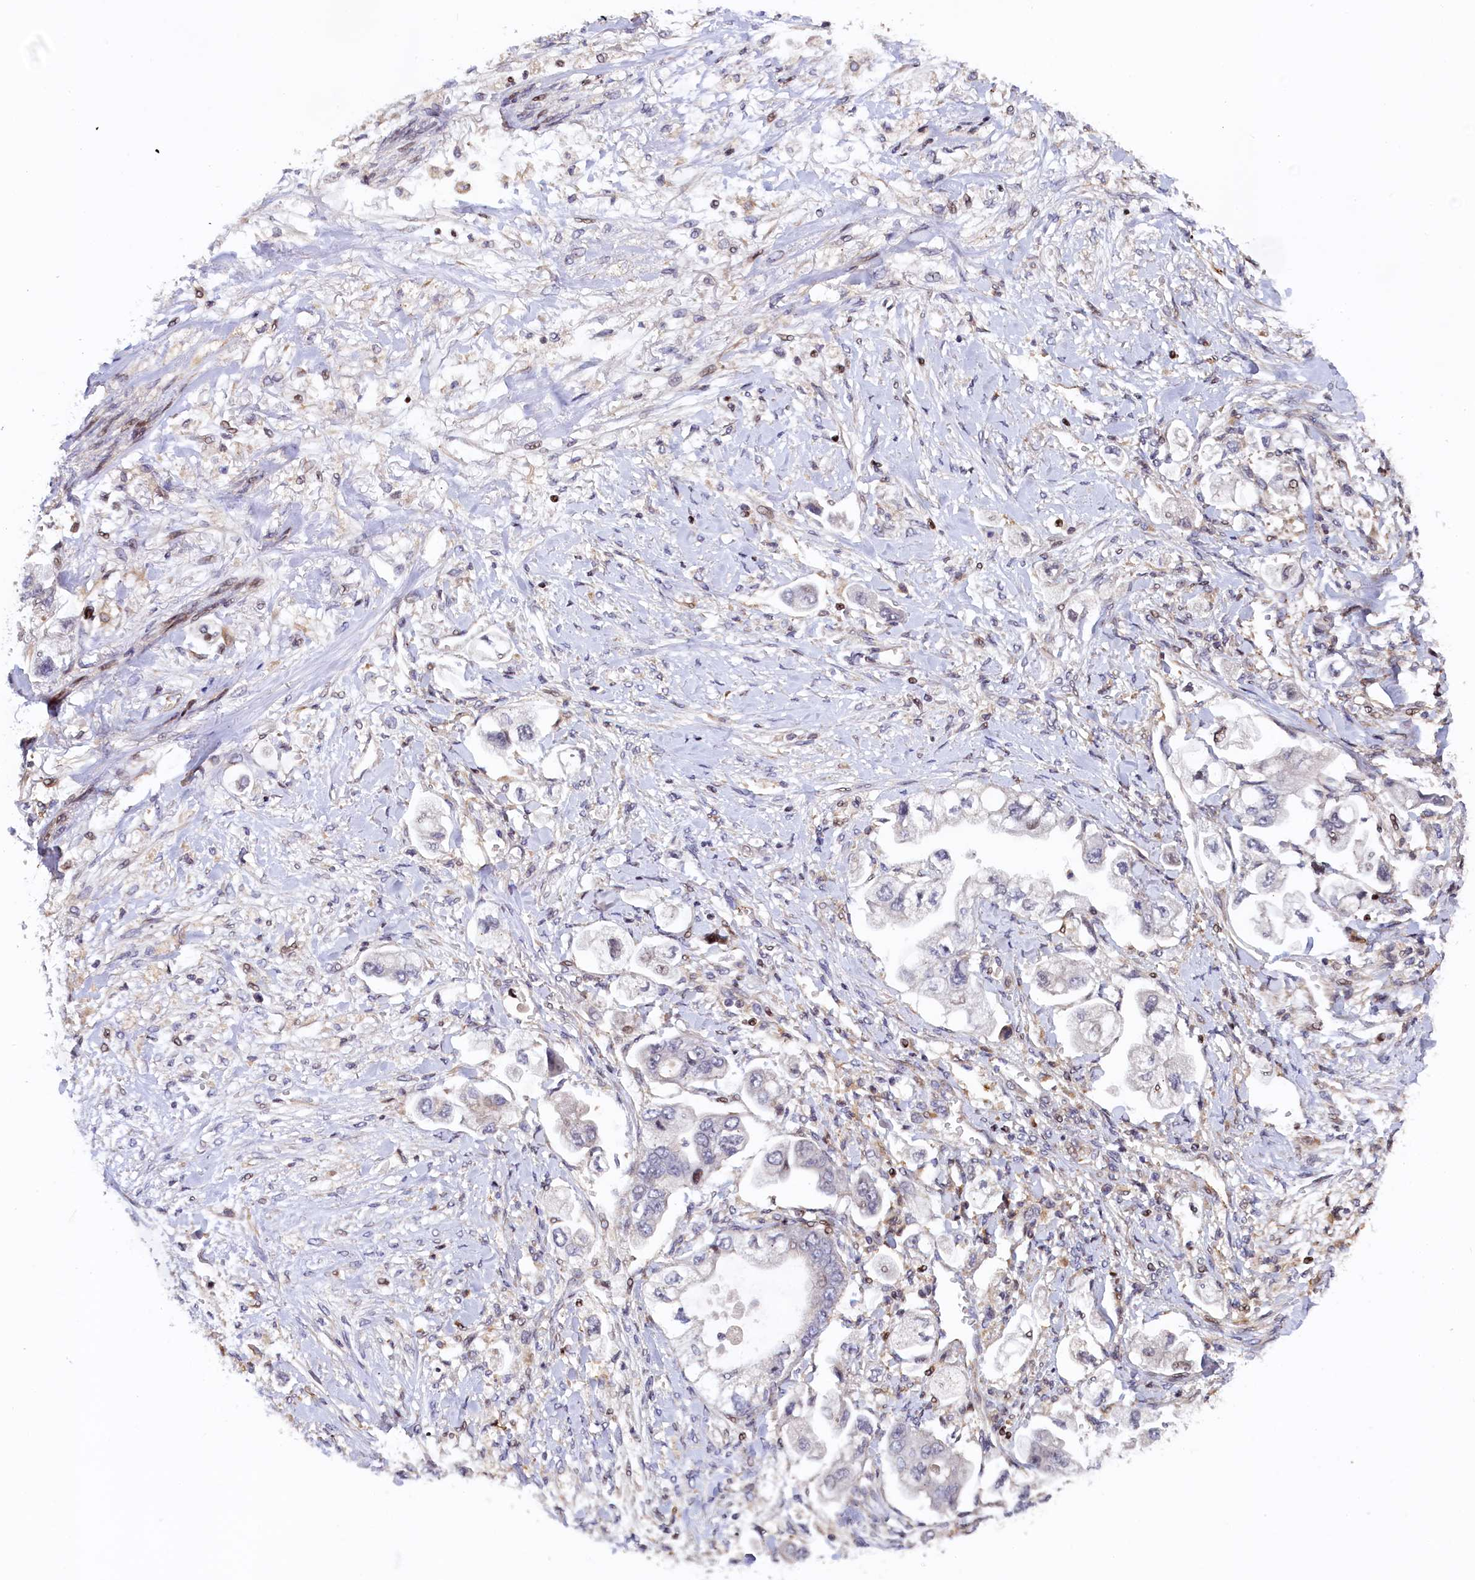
{"staining": {"intensity": "negative", "quantity": "none", "location": "none"}, "tissue": "stomach cancer", "cell_type": "Tumor cells", "image_type": "cancer", "snomed": [{"axis": "morphology", "description": "Adenocarcinoma, NOS"}, {"axis": "topography", "description": "Stomach"}], "caption": "Tumor cells show no significant protein staining in stomach cancer.", "gene": "TGDS", "patient": {"sex": "male", "age": 62}}